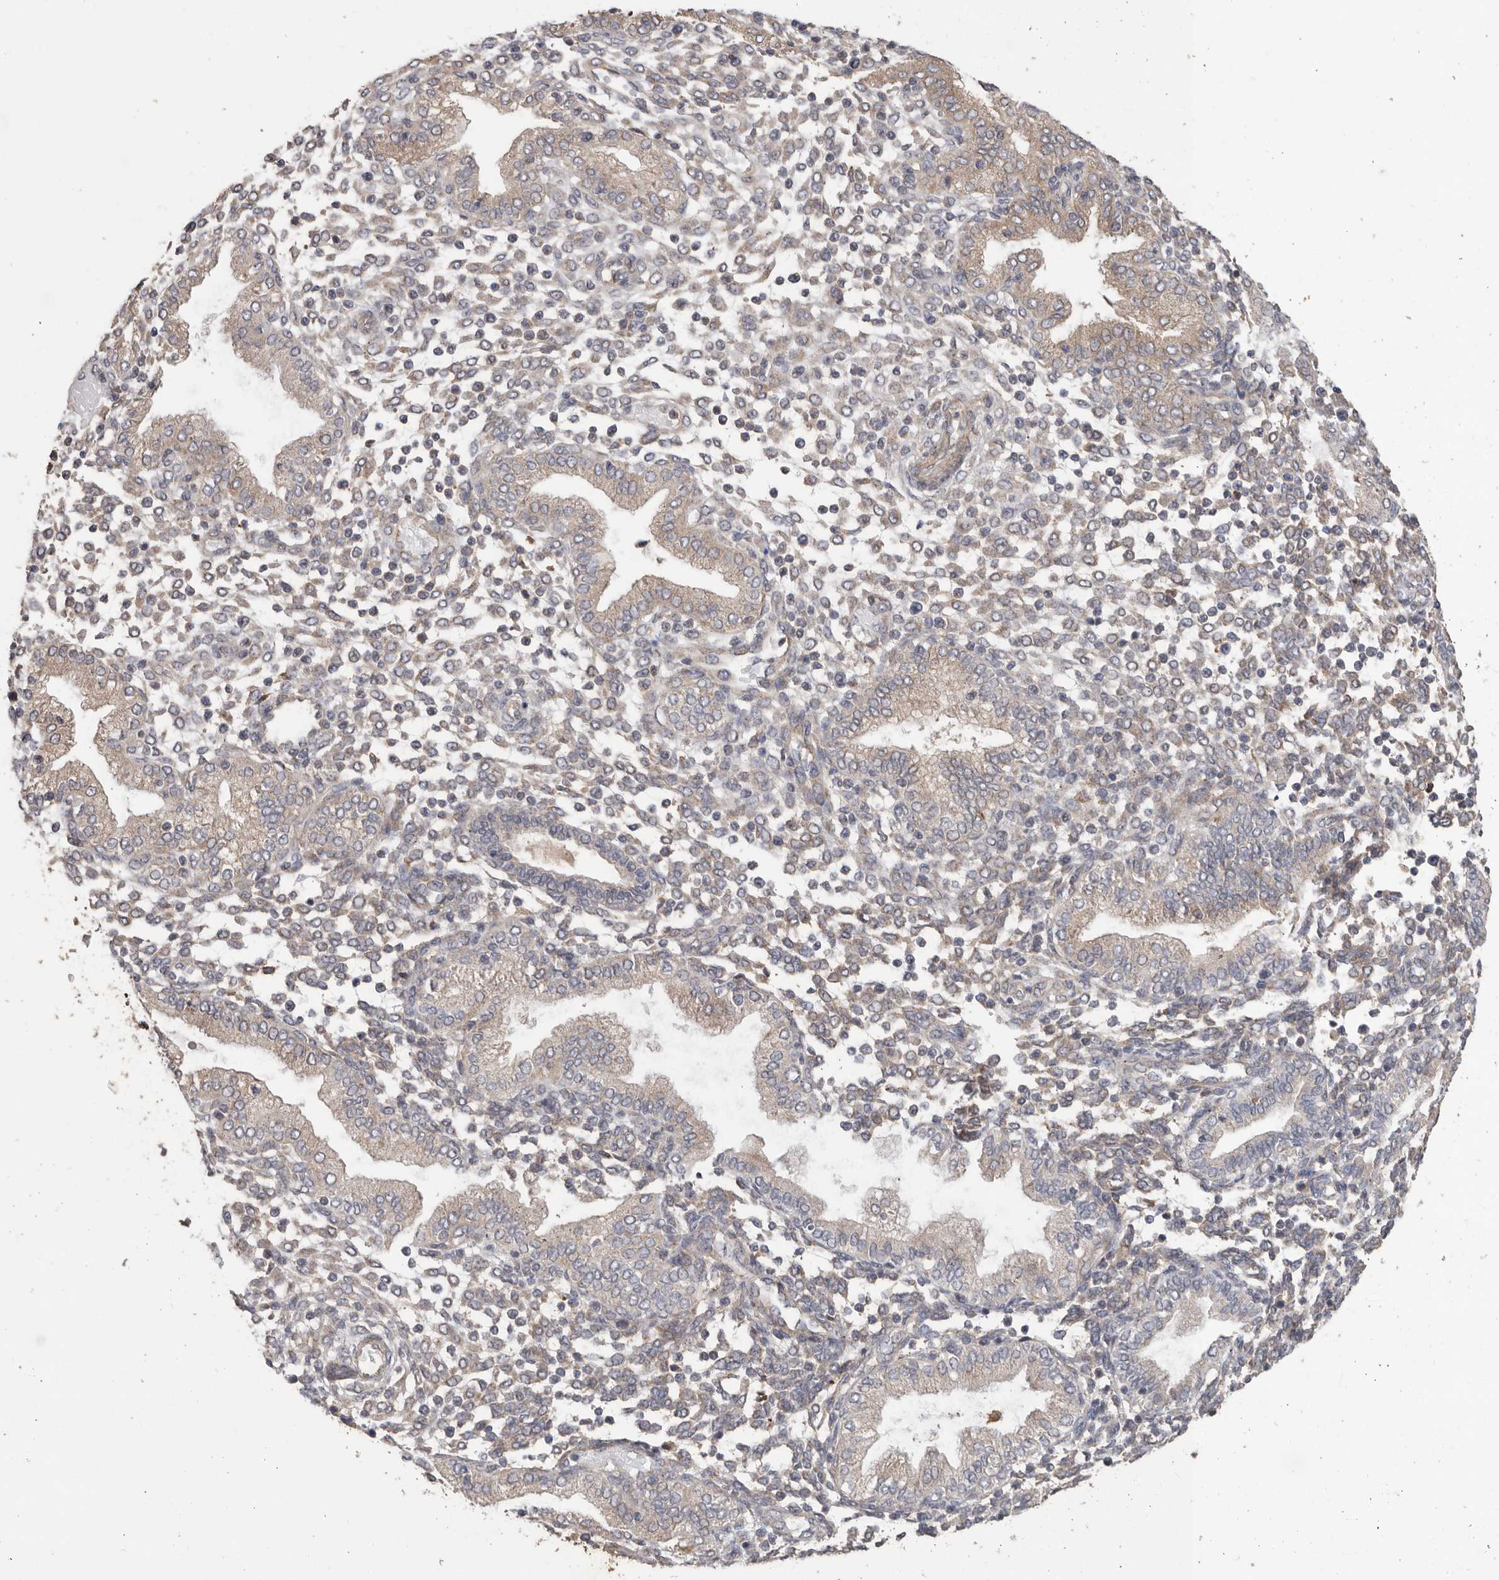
{"staining": {"intensity": "weak", "quantity": "<25%", "location": "cytoplasmic/membranous"}, "tissue": "endometrium", "cell_type": "Cells in endometrial stroma", "image_type": "normal", "snomed": [{"axis": "morphology", "description": "Normal tissue, NOS"}, {"axis": "topography", "description": "Endometrium"}], "caption": "Protein analysis of normal endometrium displays no significant positivity in cells in endometrial stroma. (DAB IHC visualized using brightfield microscopy, high magnification).", "gene": "PODXL2", "patient": {"sex": "female", "age": 53}}